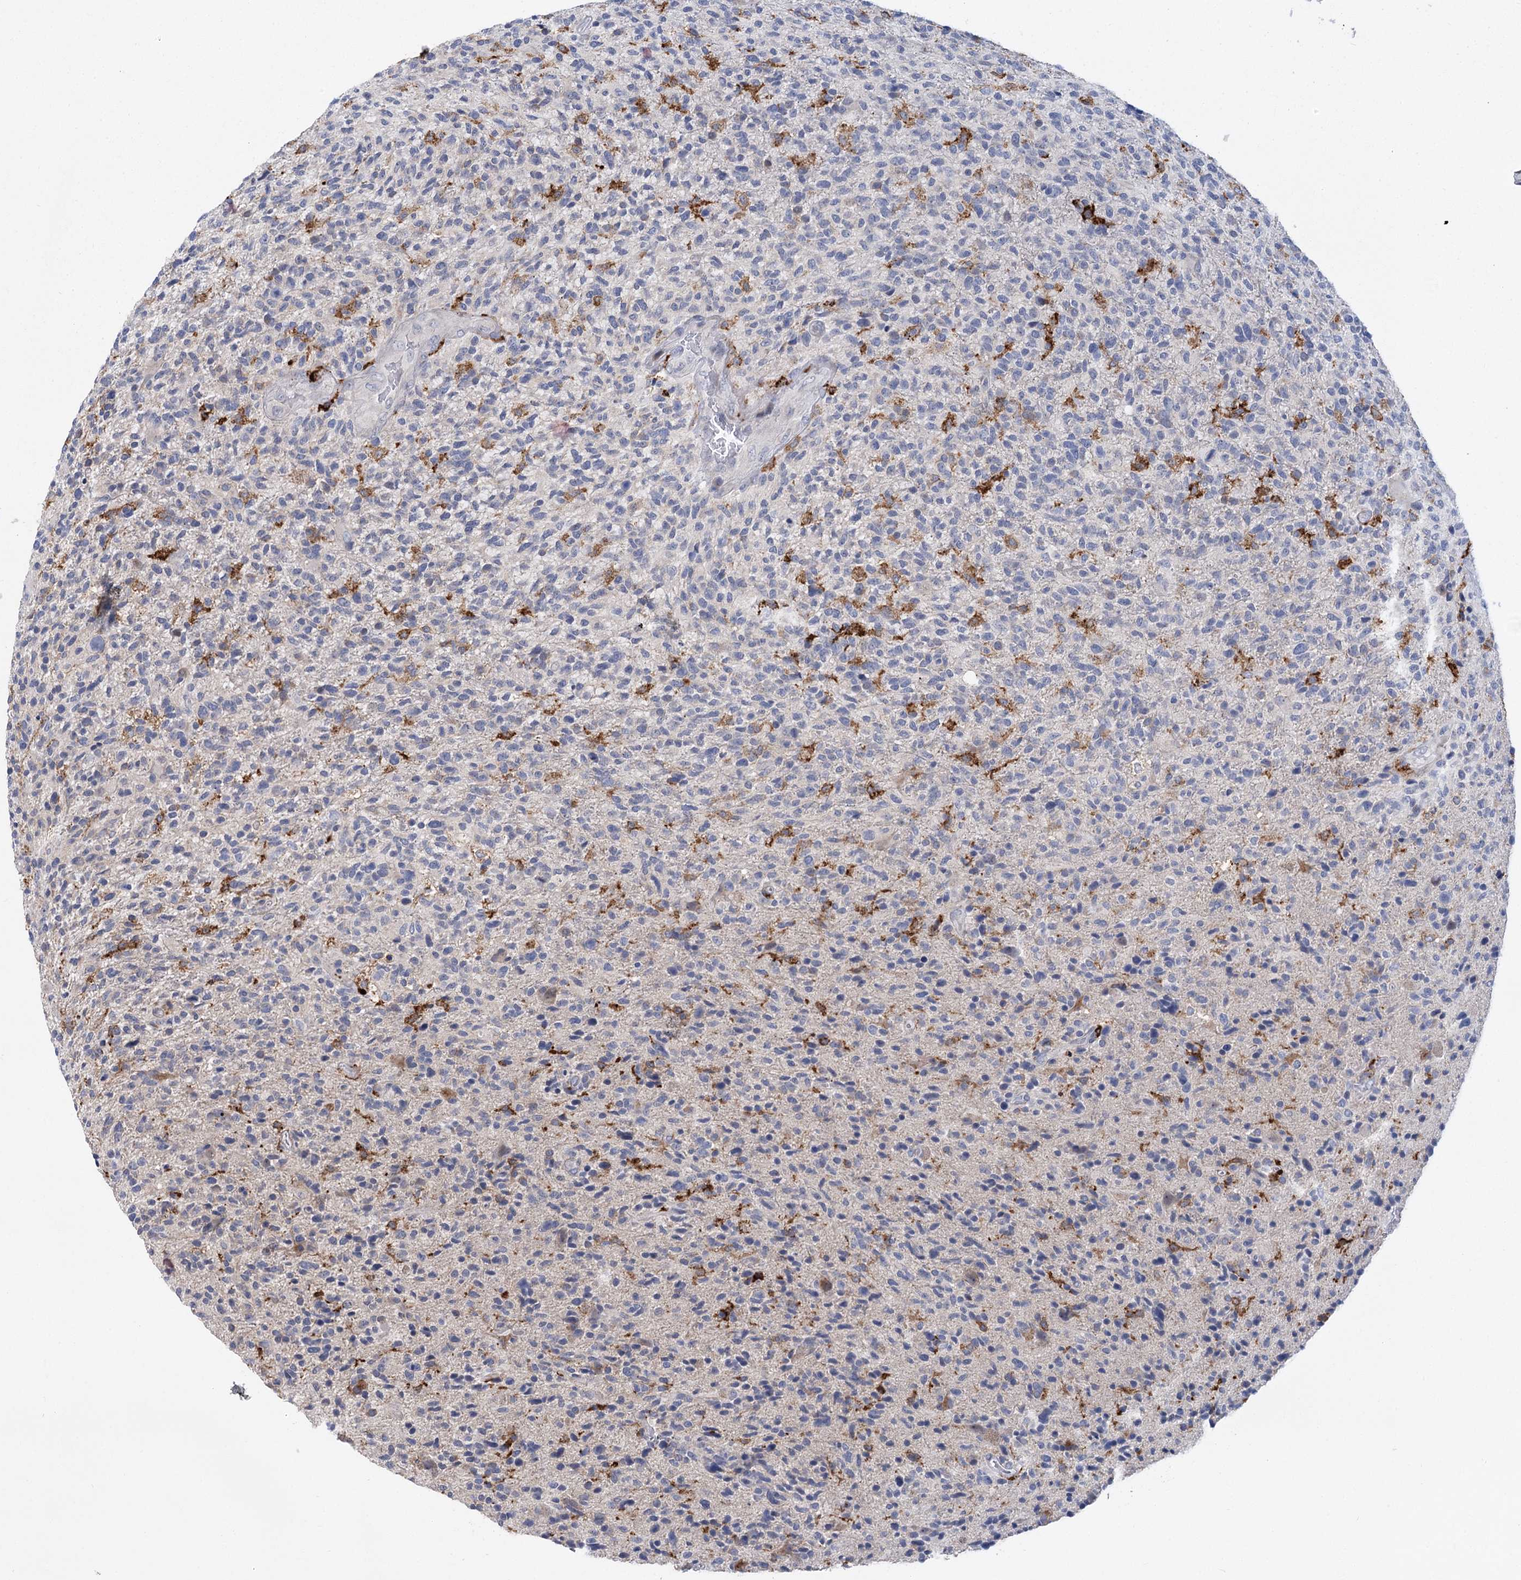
{"staining": {"intensity": "negative", "quantity": "none", "location": "none"}, "tissue": "glioma", "cell_type": "Tumor cells", "image_type": "cancer", "snomed": [{"axis": "morphology", "description": "Glioma, malignant, High grade"}, {"axis": "topography", "description": "Brain"}], "caption": "A photomicrograph of high-grade glioma (malignant) stained for a protein shows no brown staining in tumor cells.", "gene": "PIWIL4", "patient": {"sex": "male", "age": 72}}